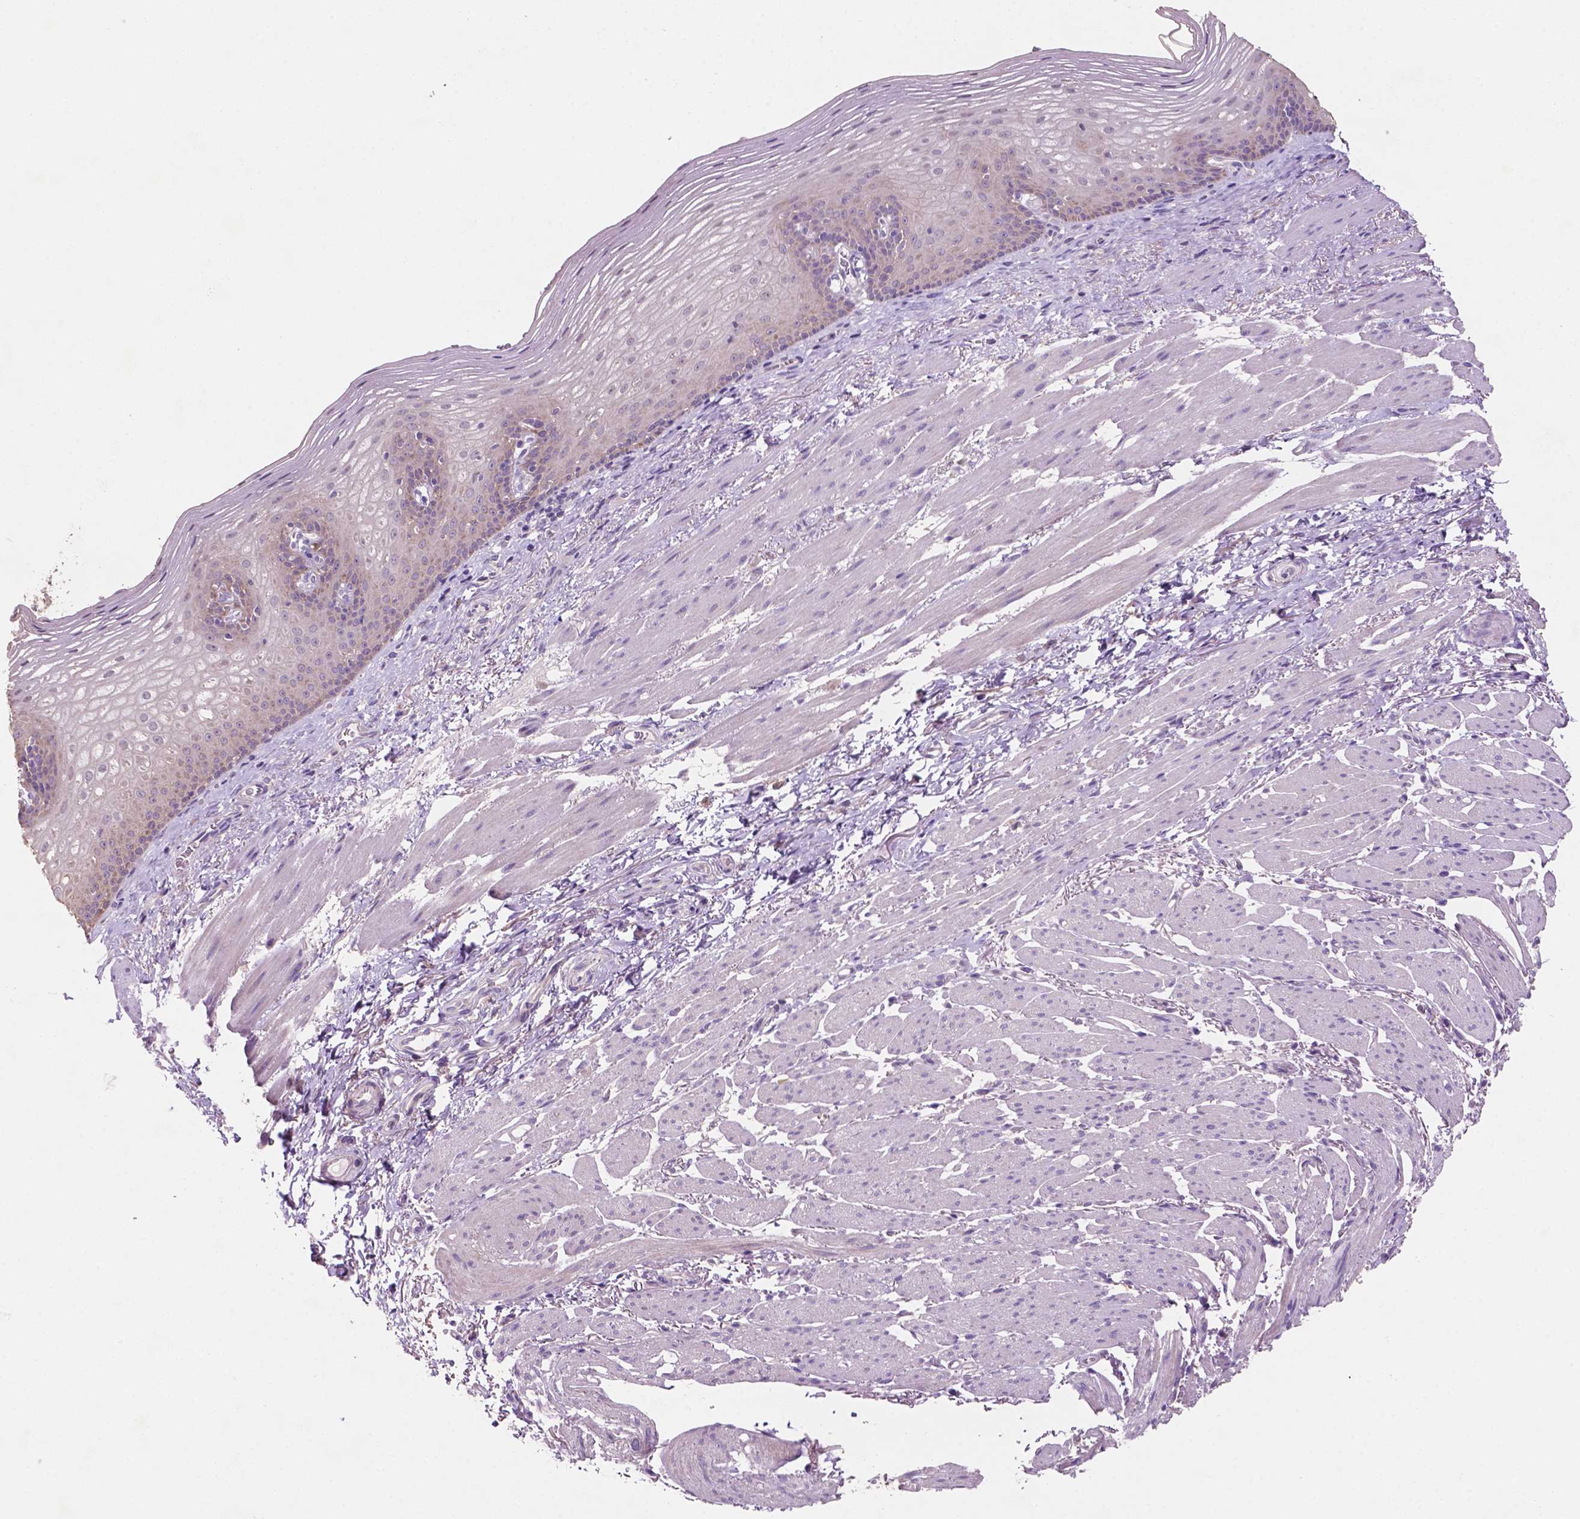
{"staining": {"intensity": "weak", "quantity": "<25%", "location": "cytoplasmic/membranous"}, "tissue": "esophagus", "cell_type": "Squamous epithelial cells", "image_type": "normal", "snomed": [{"axis": "morphology", "description": "Normal tissue, NOS"}, {"axis": "topography", "description": "Esophagus"}], "caption": "Squamous epithelial cells are negative for protein expression in normal human esophagus. (DAB immunohistochemistry (IHC) with hematoxylin counter stain).", "gene": "MKRN2OS", "patient": {"sex": "male", "age": 76}}